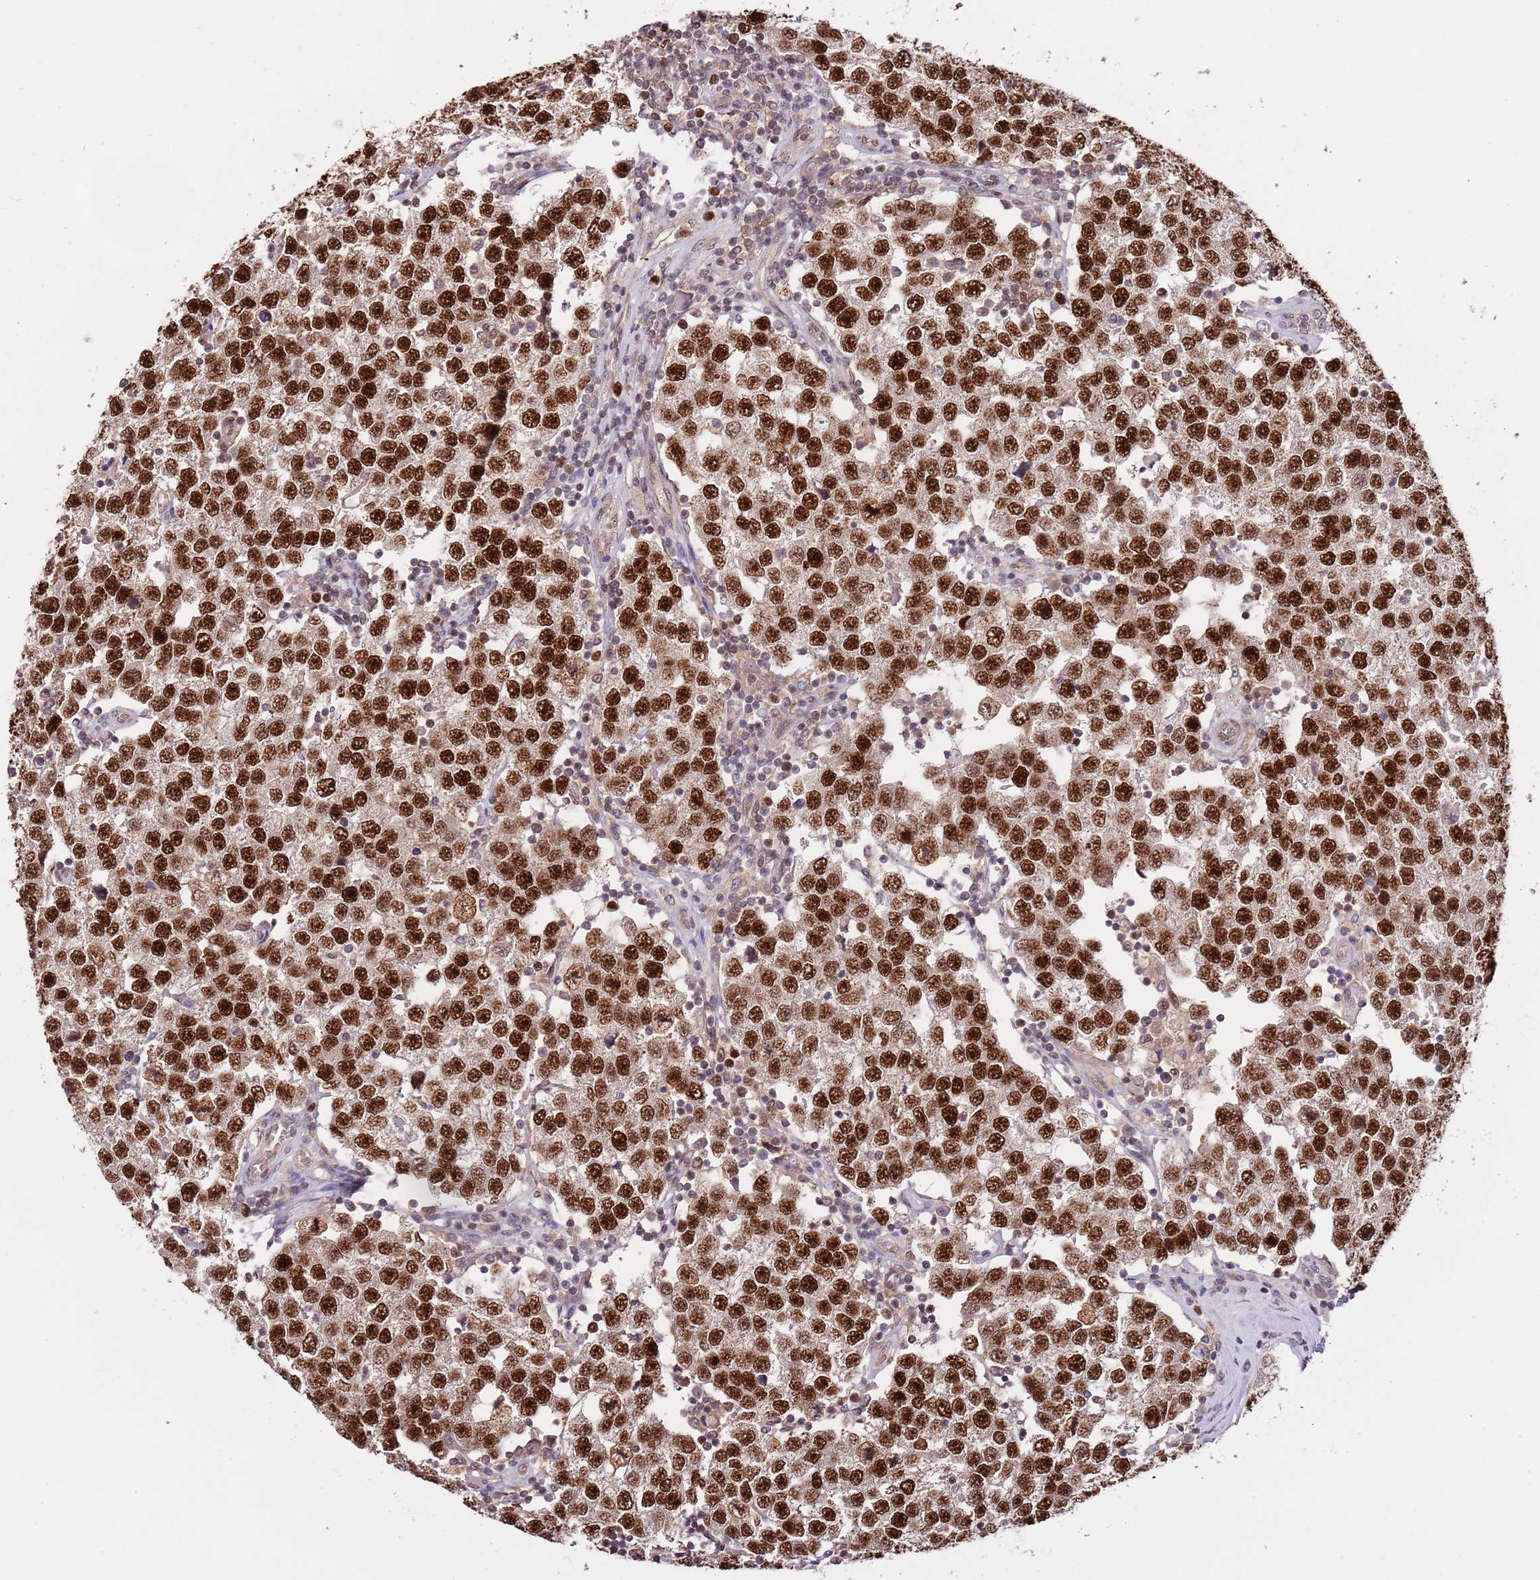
{"staining": {"intensity": "strong", "quantity": ">75%", "location": "nuclear"}, "tissue": "testis cancer", "cell_type": "Tumor cells", "image_type": "cancer", "snomed": [{"axis": "morphology", "description": "Seminoma, NOS"}, {"axis": "topography", "description": "Testis"}], "caption": "Testis cancer tissue demonstrates strong nuclear staining in about >75% of tumor cells (DAB IHC, brown staining for protein, blue staining for nuclei).", "gene": "RIF1", "patient": {"sex": "male", "age": 34}}